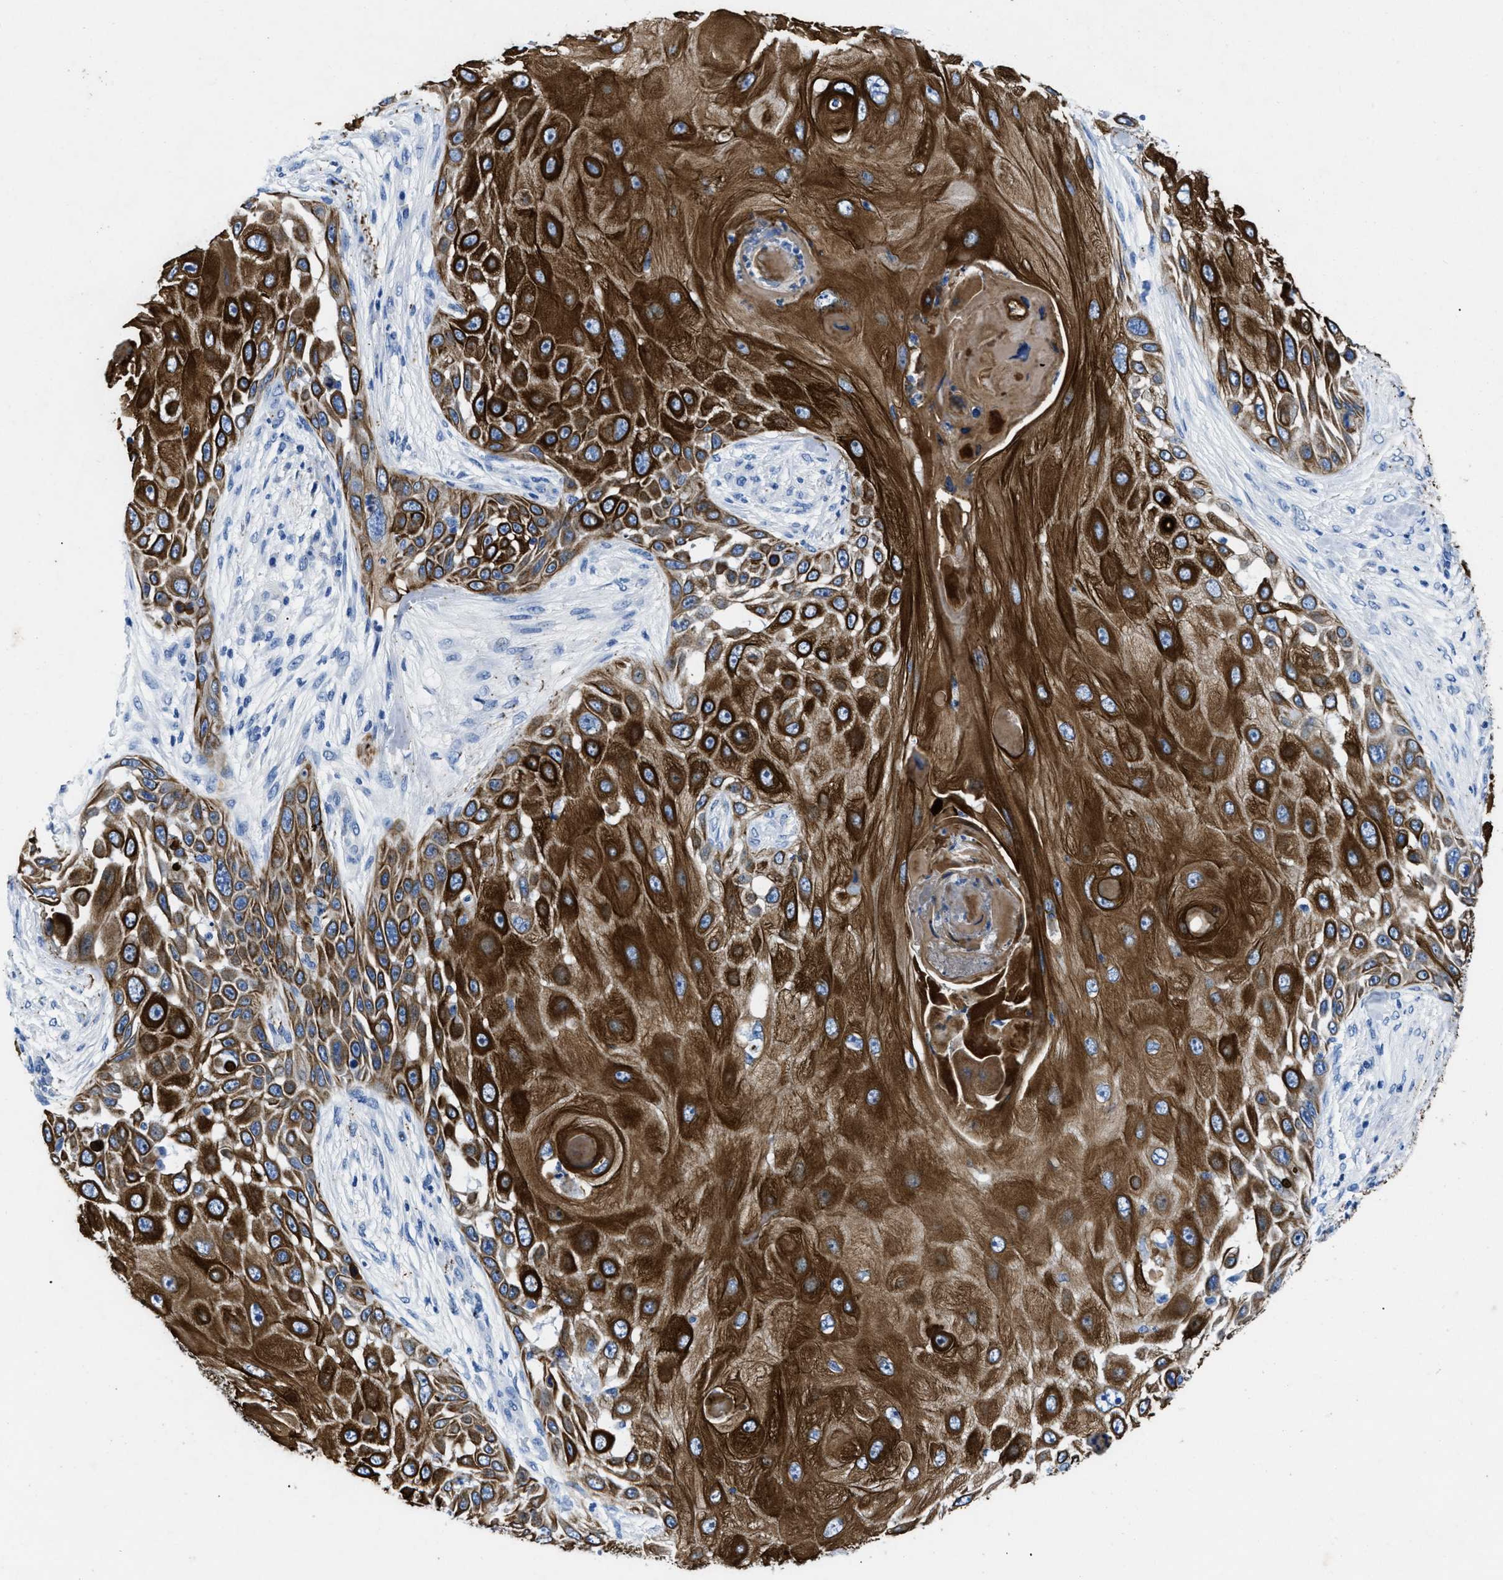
{"staining": {"intensity": "strong", "quantity": ">75%", "location": "cytoplasmic/membranous"}, "tissue": "skin cancer", "cell_type": "Tumor cells", "image_type": "cancer", "snomed": [{"axis": "morphology", "description": "Squamous cell carcinoma, NOS"}, {"axis": "topography", "description": "Skin"}], "caption": "Squamous cell carcinoma (skin) stained with DAB IHC shows high levels of strong cytoplasmic/membranous positivity in about >75% of tumor cells.", "gene": "TMEM68", "patient": {"sex": "female", "age": 44}}